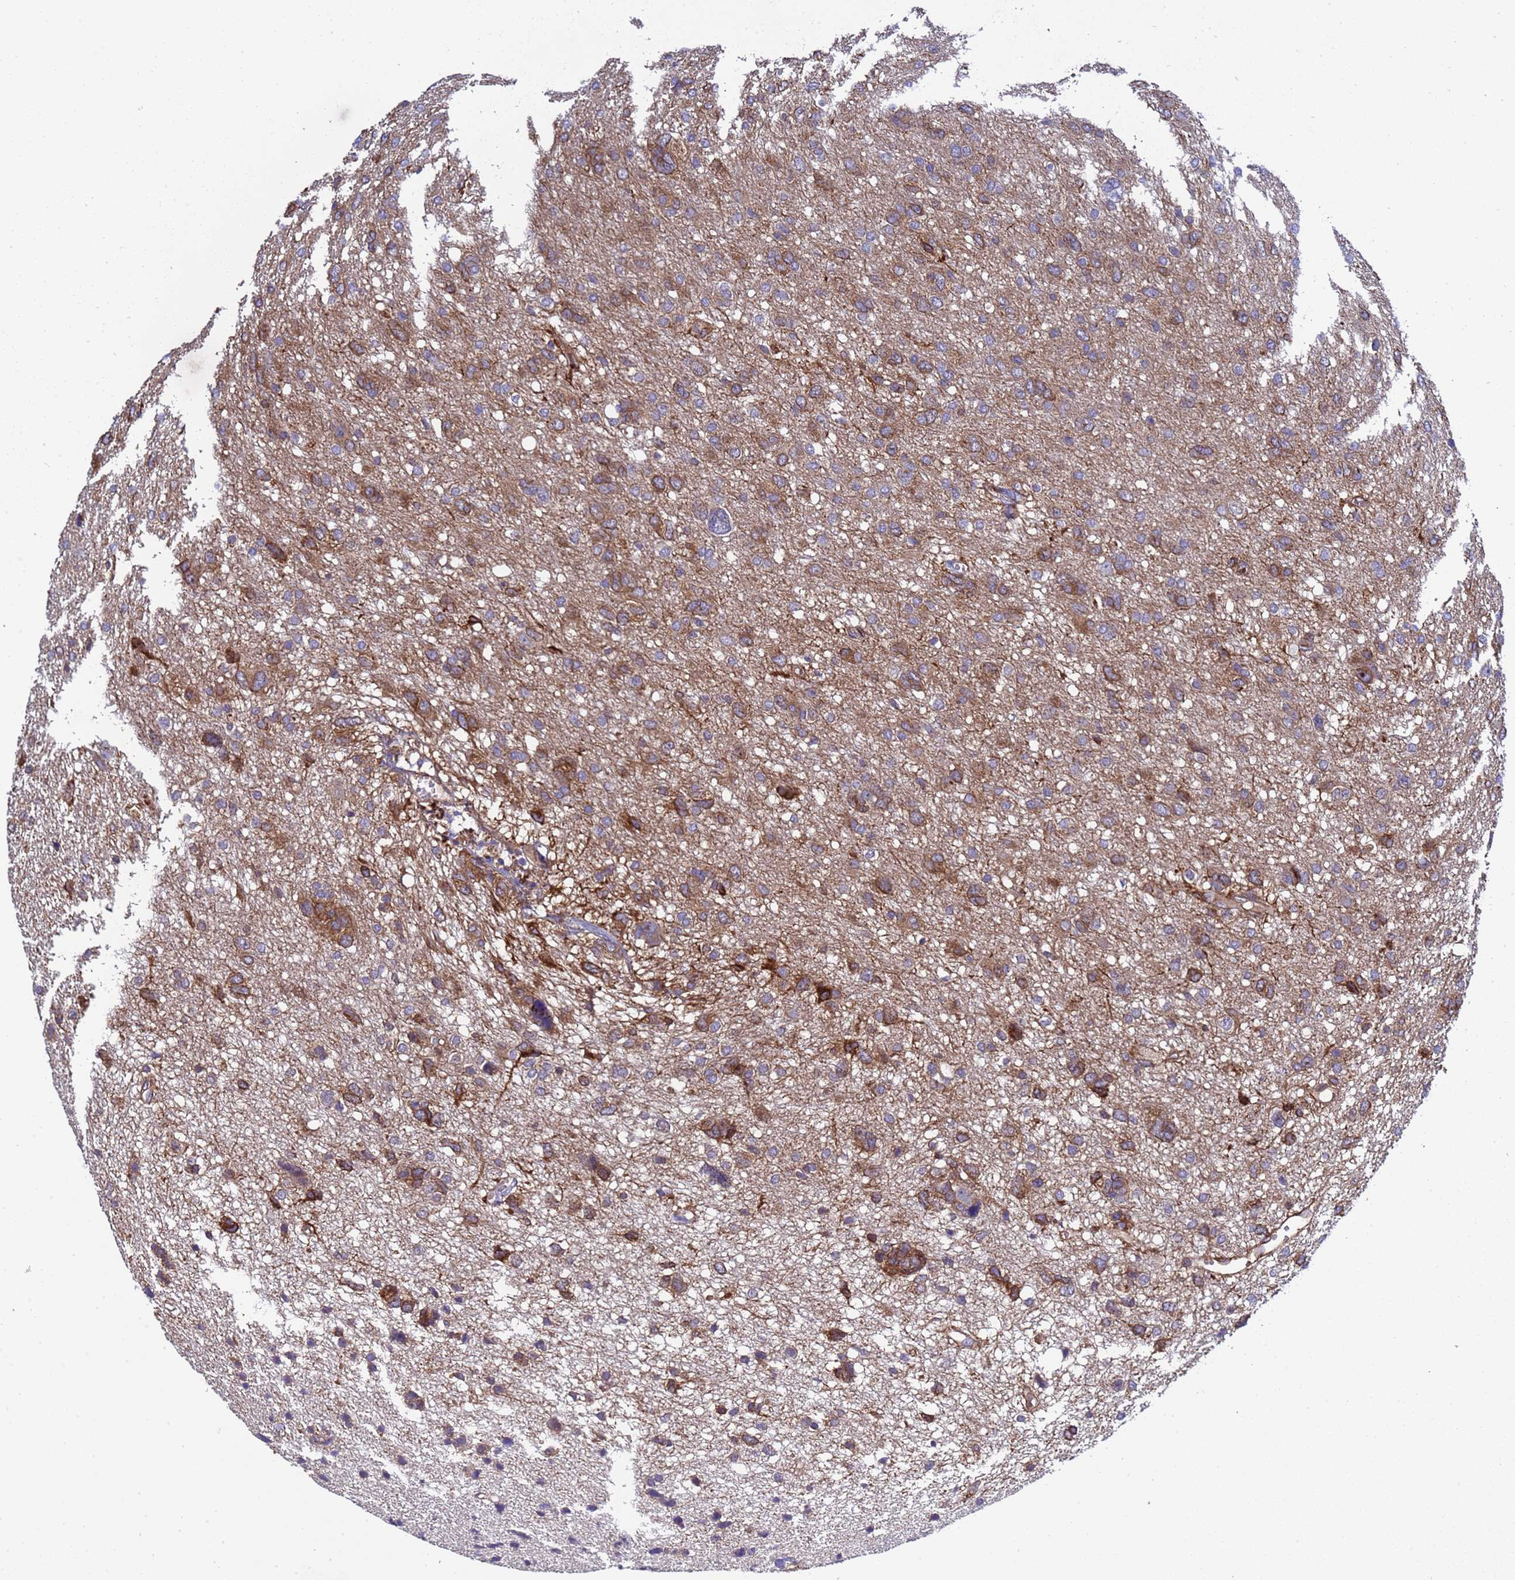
{"staining": {"intensity": "strong", "quantity": "25%-75%", "location": "cytoplasmic/membranous"}, "tissue": "glioma", "cell_type": "Tumor cells", "image_type": "cancer", "snomed": [{"axis": "morphology", "description": "Glioma, malignant, High grade"}, {"axis": "topography", "description": "Brain"}], "caption": "Tumor cells display high levels of strong cytoplasmic/membranous staining in about 25%-75% of cells in high-grade glioma (malignant). (DAB IHC, brown staining for protein, blue staining for nuclei).", "gene": "MOCS1", "patient": {"sex": "female", "age": 59}}